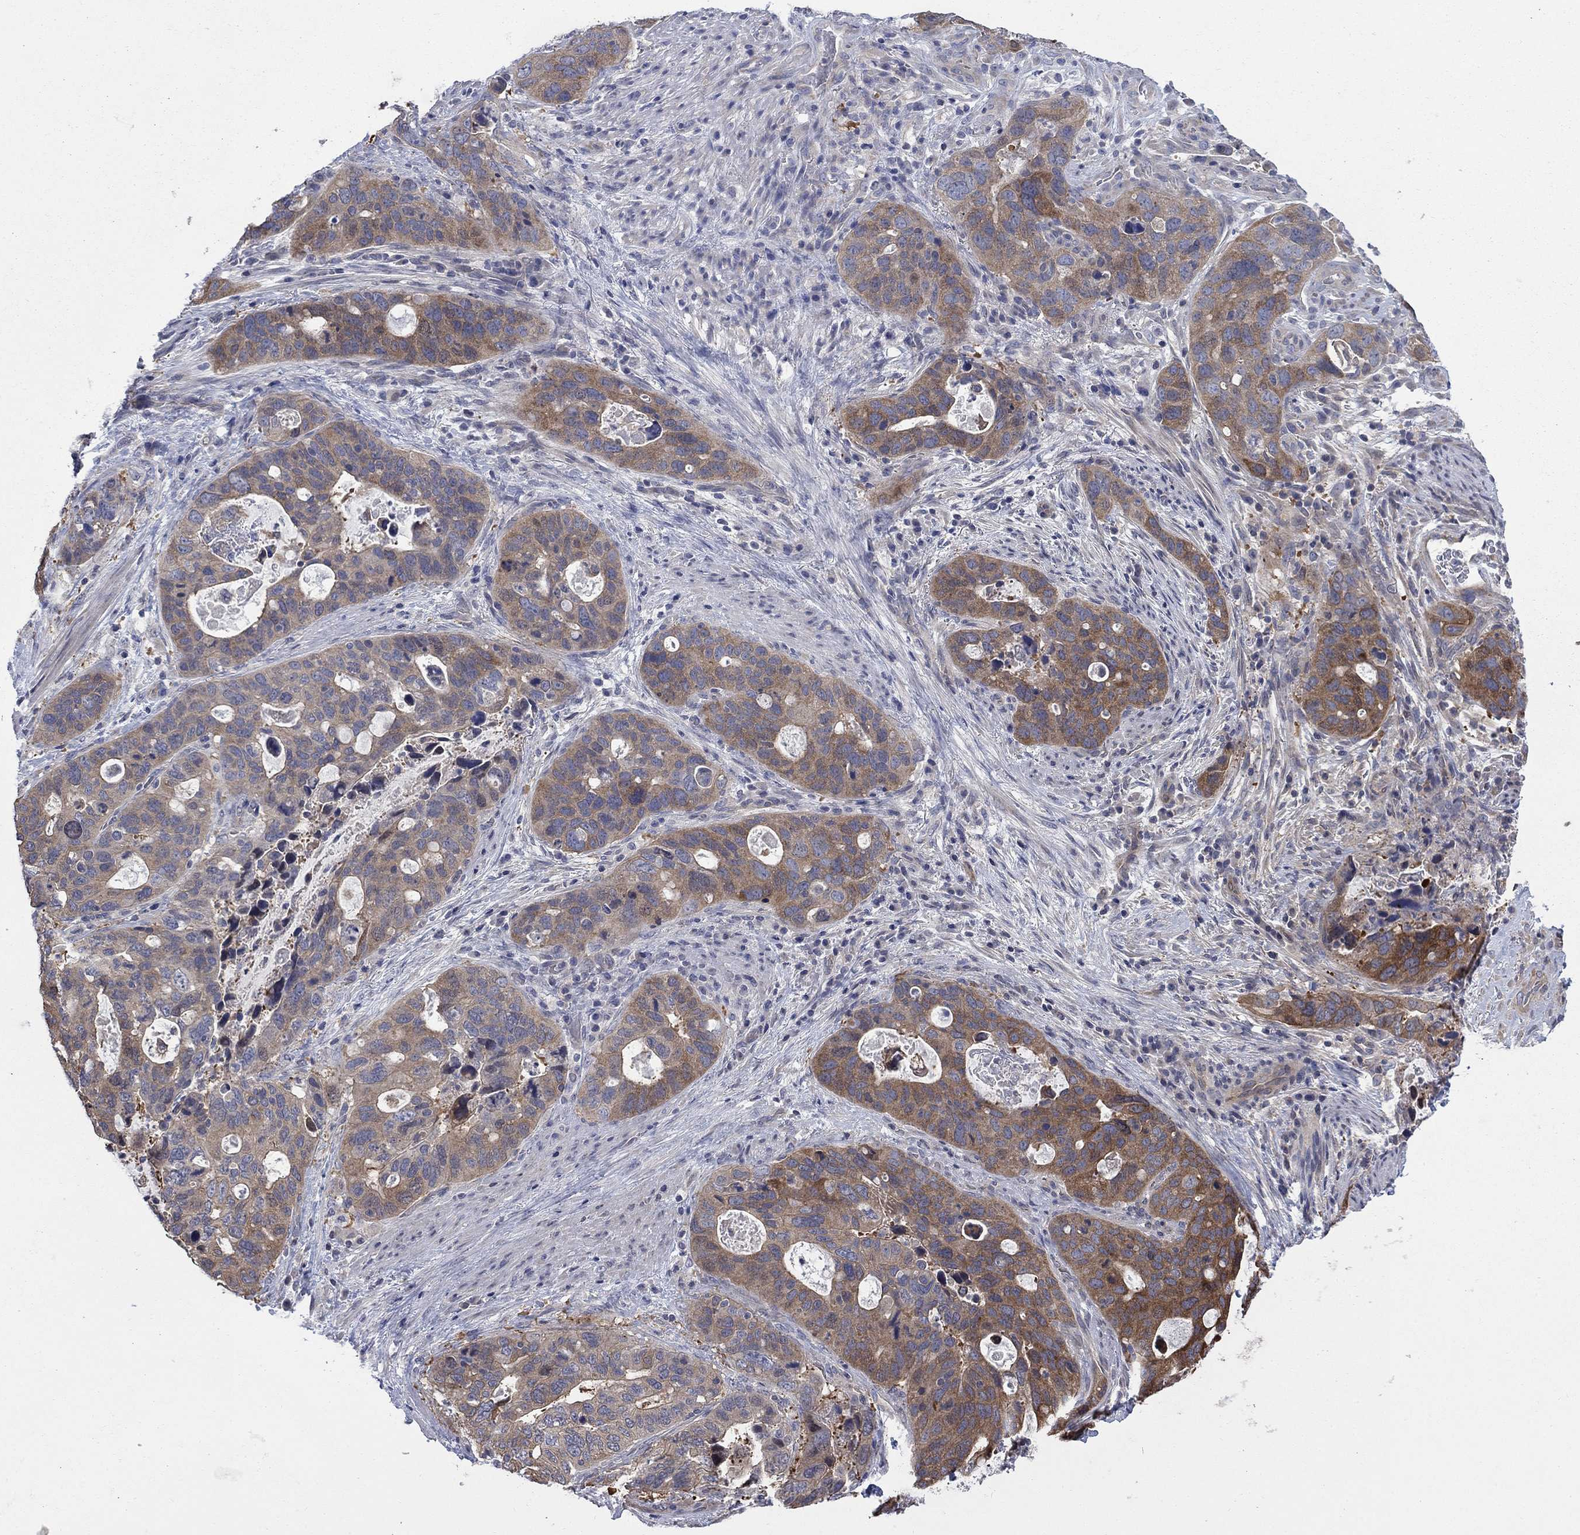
{"staining": {"intensity": "moderate", "quantity": ">75%", "location": "cytoplasmic/membranous"}, "tissue": "stomach cancer", "cell_type": "Tumor cells", "image_type": "cancer", "snomed": [{"axis": "morphology", "description": "Adenocarcinoma, NOS"}, {"axis": "topography", "description": "Stomach"}], "caption": "High-magnification brightfield microscopy of stomach cancer (adenocarcinoma) stained with DAB (brown) and counterstained with hematoxylin (blue). tumor cells exhibit moderate cytoplasmic/membranous positivity is present in about>75% of cells. (DAB IHC with brightfield microscopy, high magnification).", "gene": "PDZD2", "patient": {"sex": "male", "age": 54}}